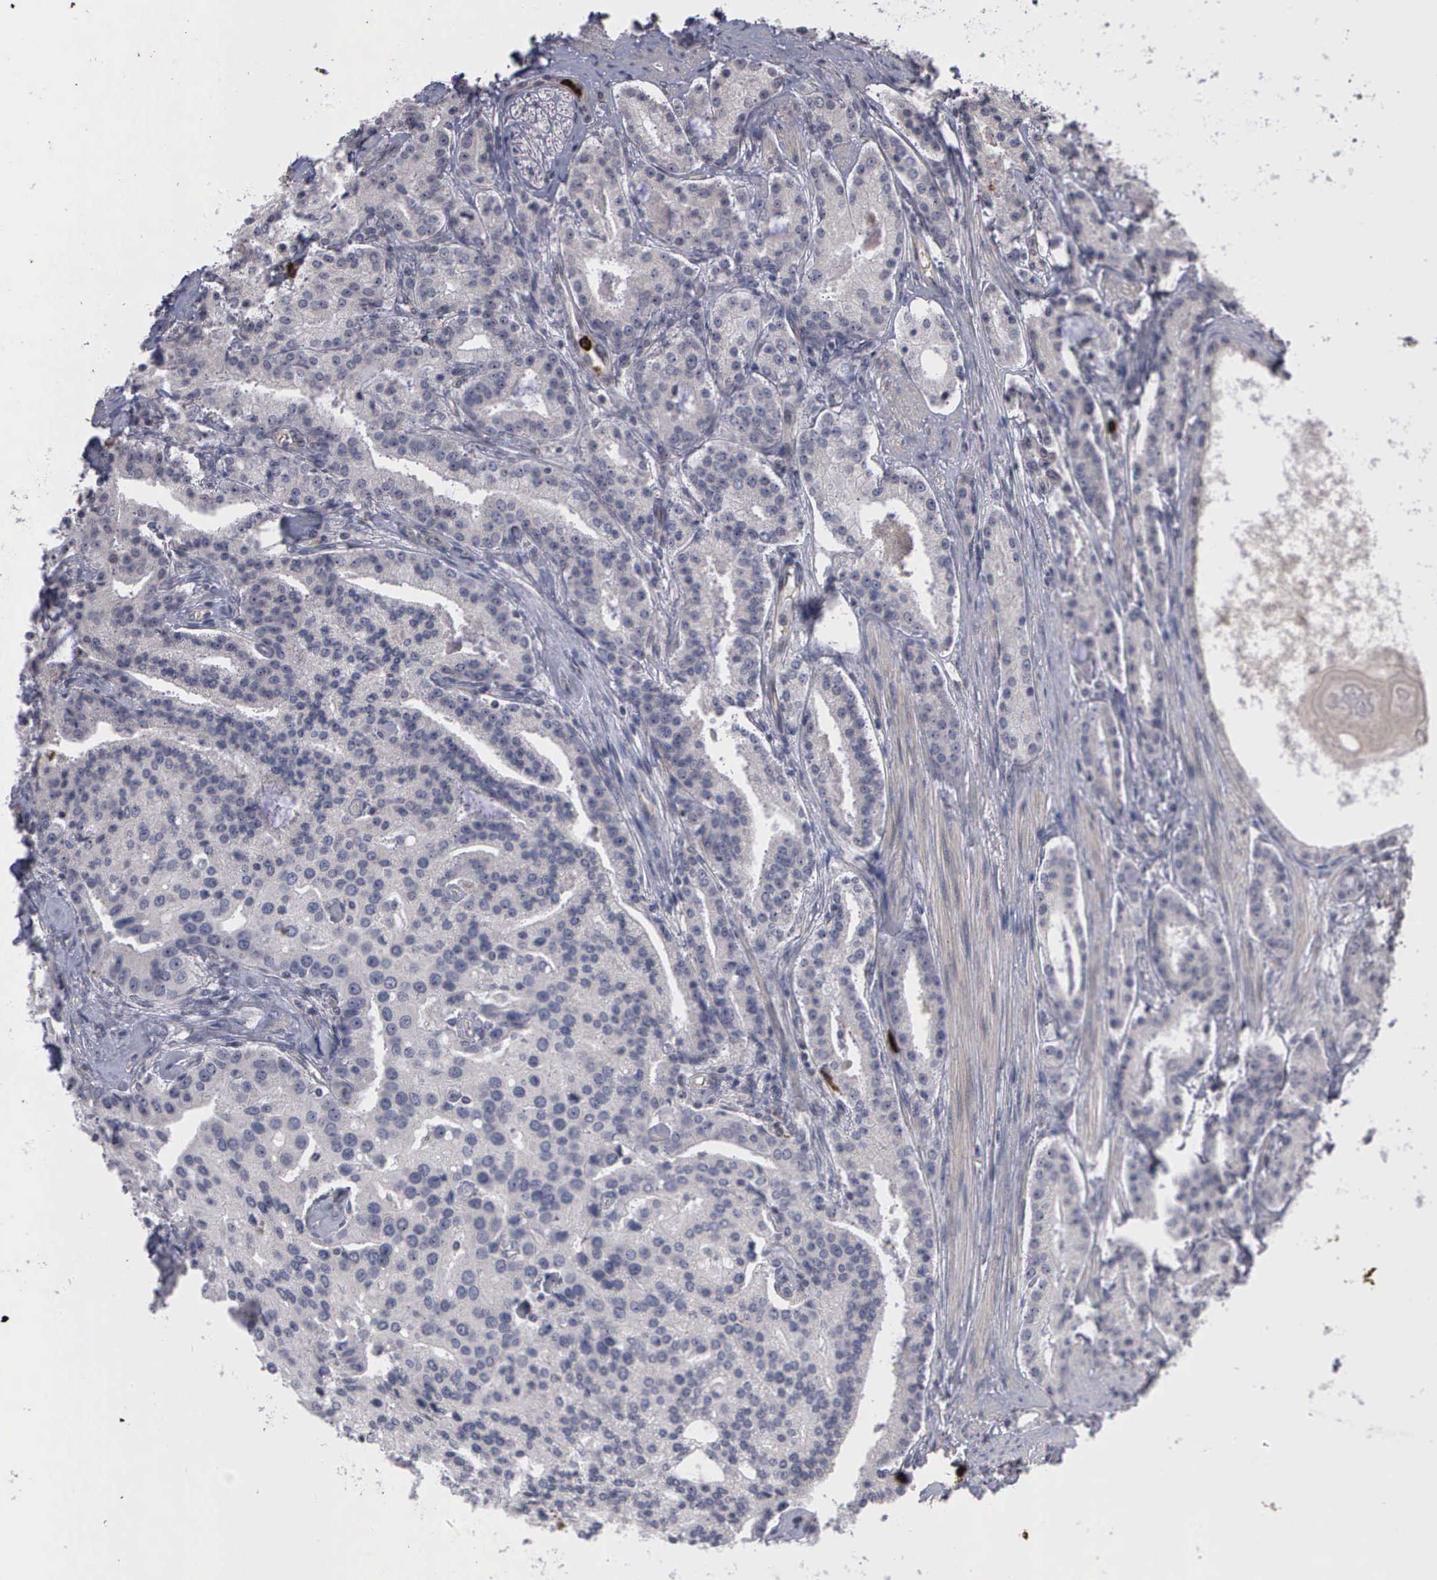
{"staining": {"intensity": "negative", "quantity": "none", "location": "none"}, "tissue": "prostate cancer", "cell_type": "Tumor cells", "image_type": "cancer", "snomed": [{"axis": "morphology", "description": "Adenocarcinoma, Medium grade"}, {"axis": "topography", "description": "Prostate"}], "caption": "Prostate medium-grade adenocarcinoma was stained to show a protein in brown. There is no significant staining in tumor cells.", "gene": "MMP9", "patient": {"sex": "male", "age": 72}}